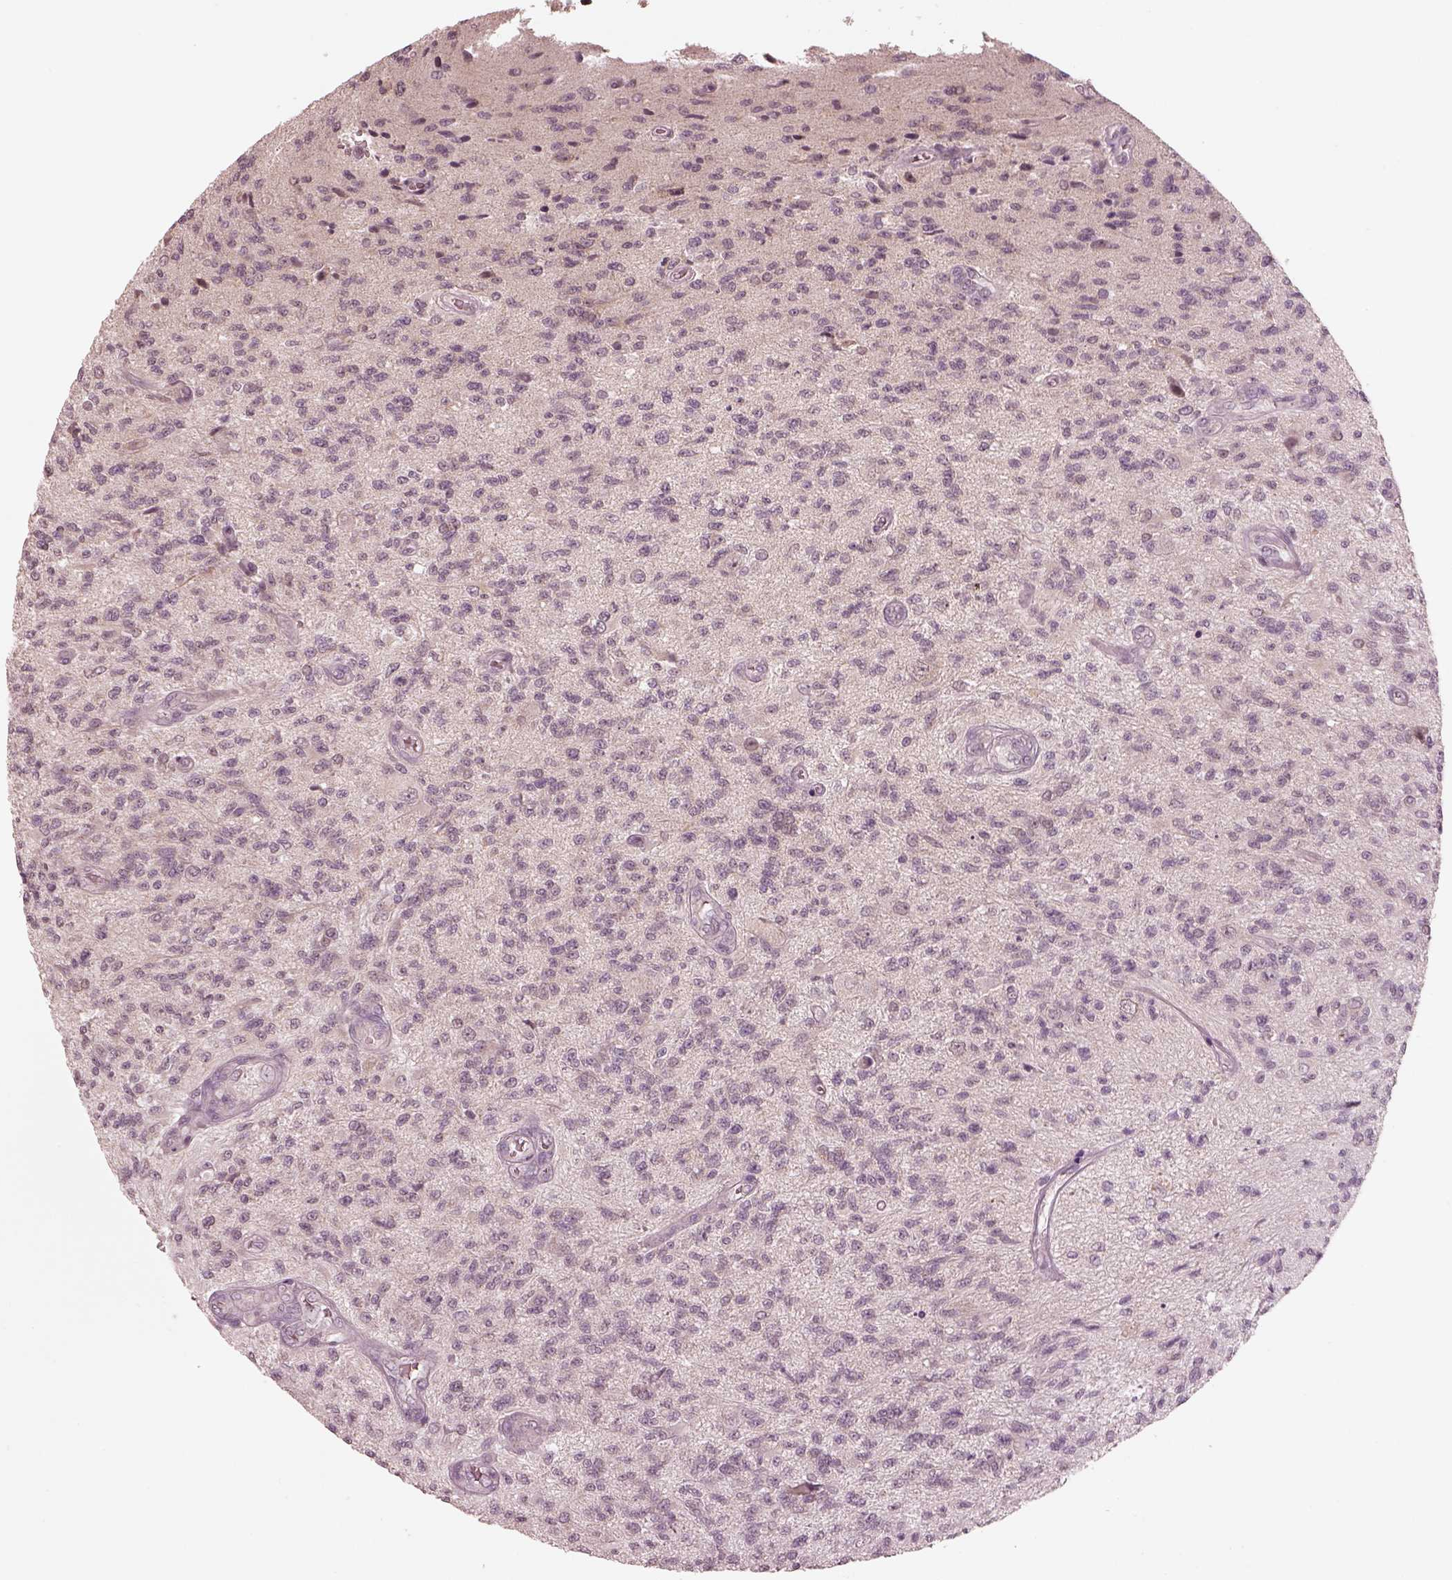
{"staining": {"intensity": "negative", "quantity": "none", "location": "none"}, "tissue": "glioma", "cell_type": "Tumor cells", "image_type": "cancer", "snomed": [{"axis": "morphology", "description": "Glioma, malignant, High grade"}, {"axis": "topography", "description": "Brain"}], "caption": "High power microscopy image of an immunohistochemistry micrograph of glioma, revealing no significant staining in tumor cells. (DAB IHC with hematoxylin counter stain).", "gene": "IQCB1", "patient": {"sex": "male", "age": 56}}